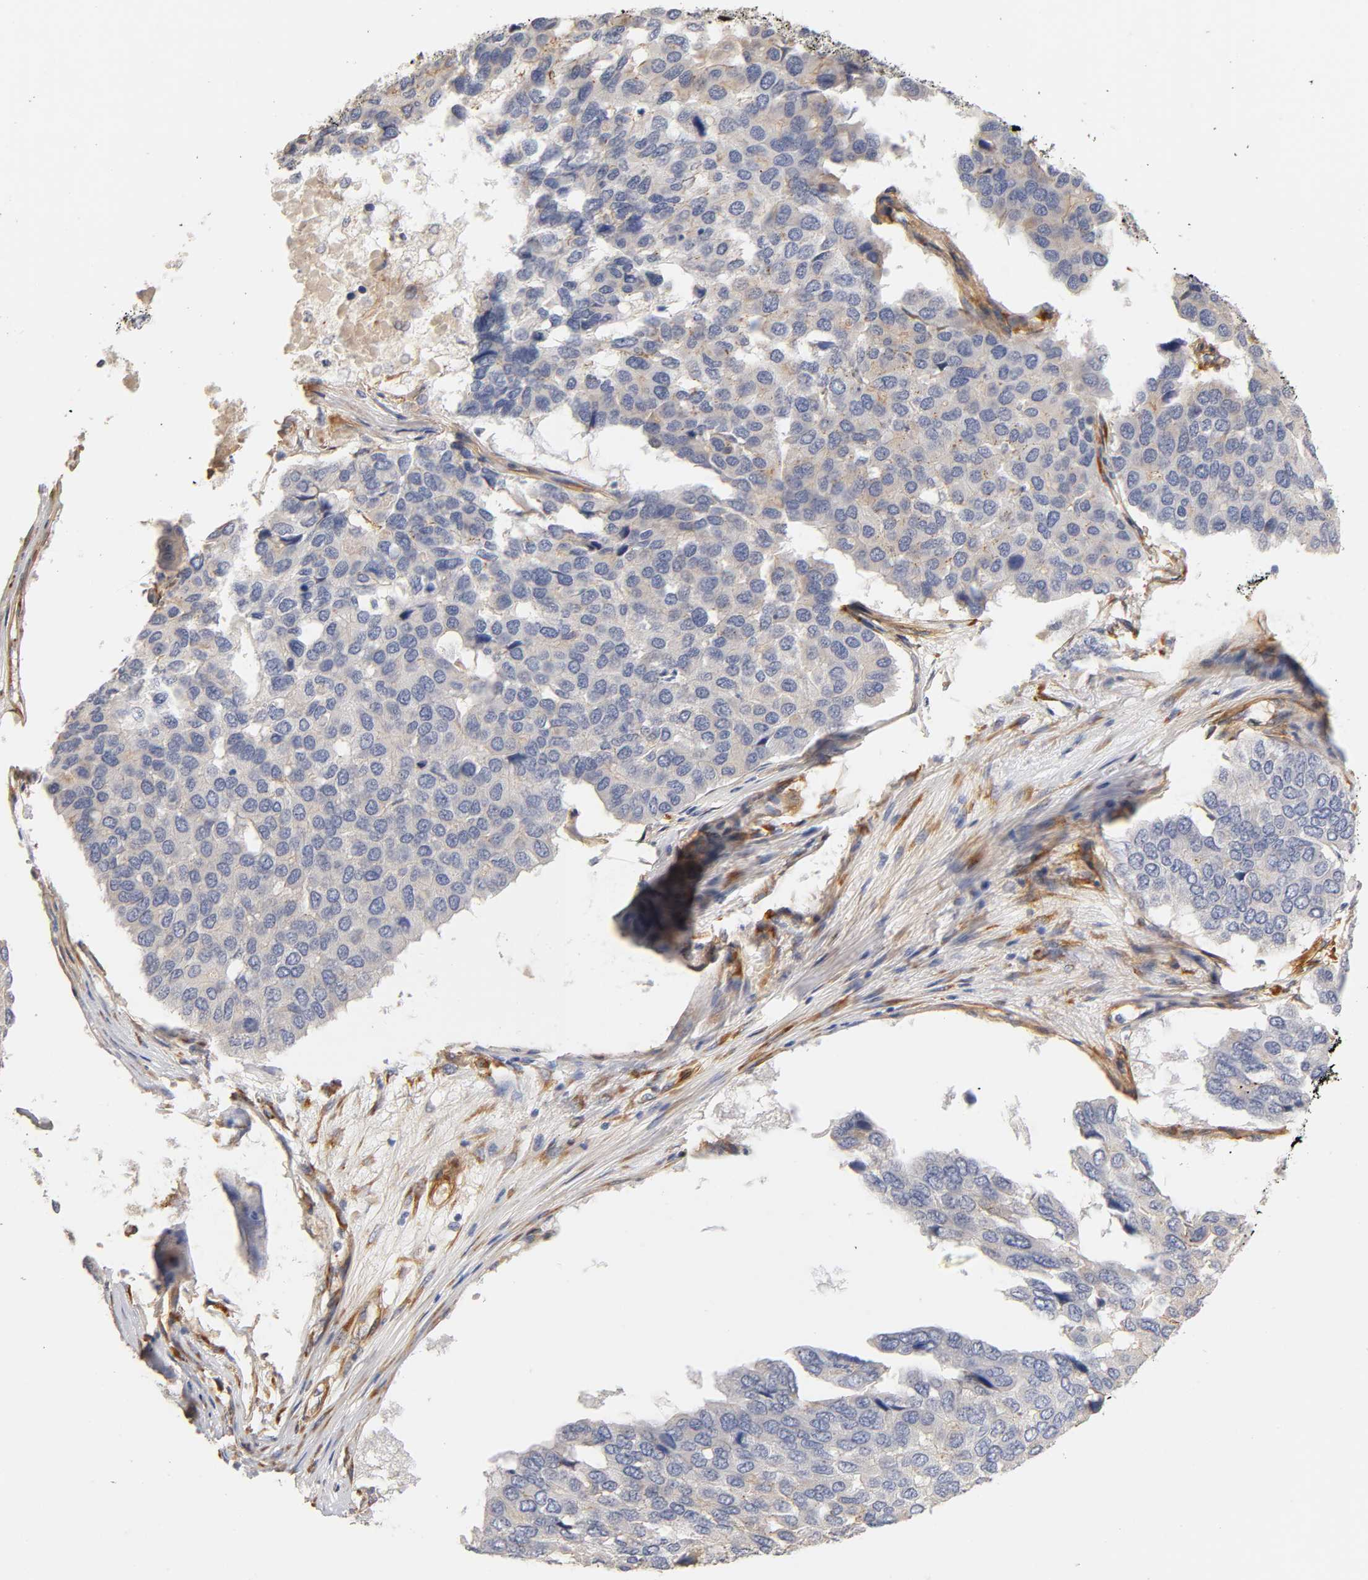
{"staining": {"intensity": "negative", "quantity": "none", "location": "none"}, "tissue": "pancreatic cancer", "cell_type": "Tumor cells", "image_type": "cancer", "snomed": [{"axis": "morphology", "description": "Adenocarcinoma, NOS"}, {"axis": "topography", "description": "Pancreas"}], "caption": "Tumor cells are negative for brown protein staining in pancreatic cancer.", "gene": "LAMB1", "patient": {"sex": "male", "age": 50}}